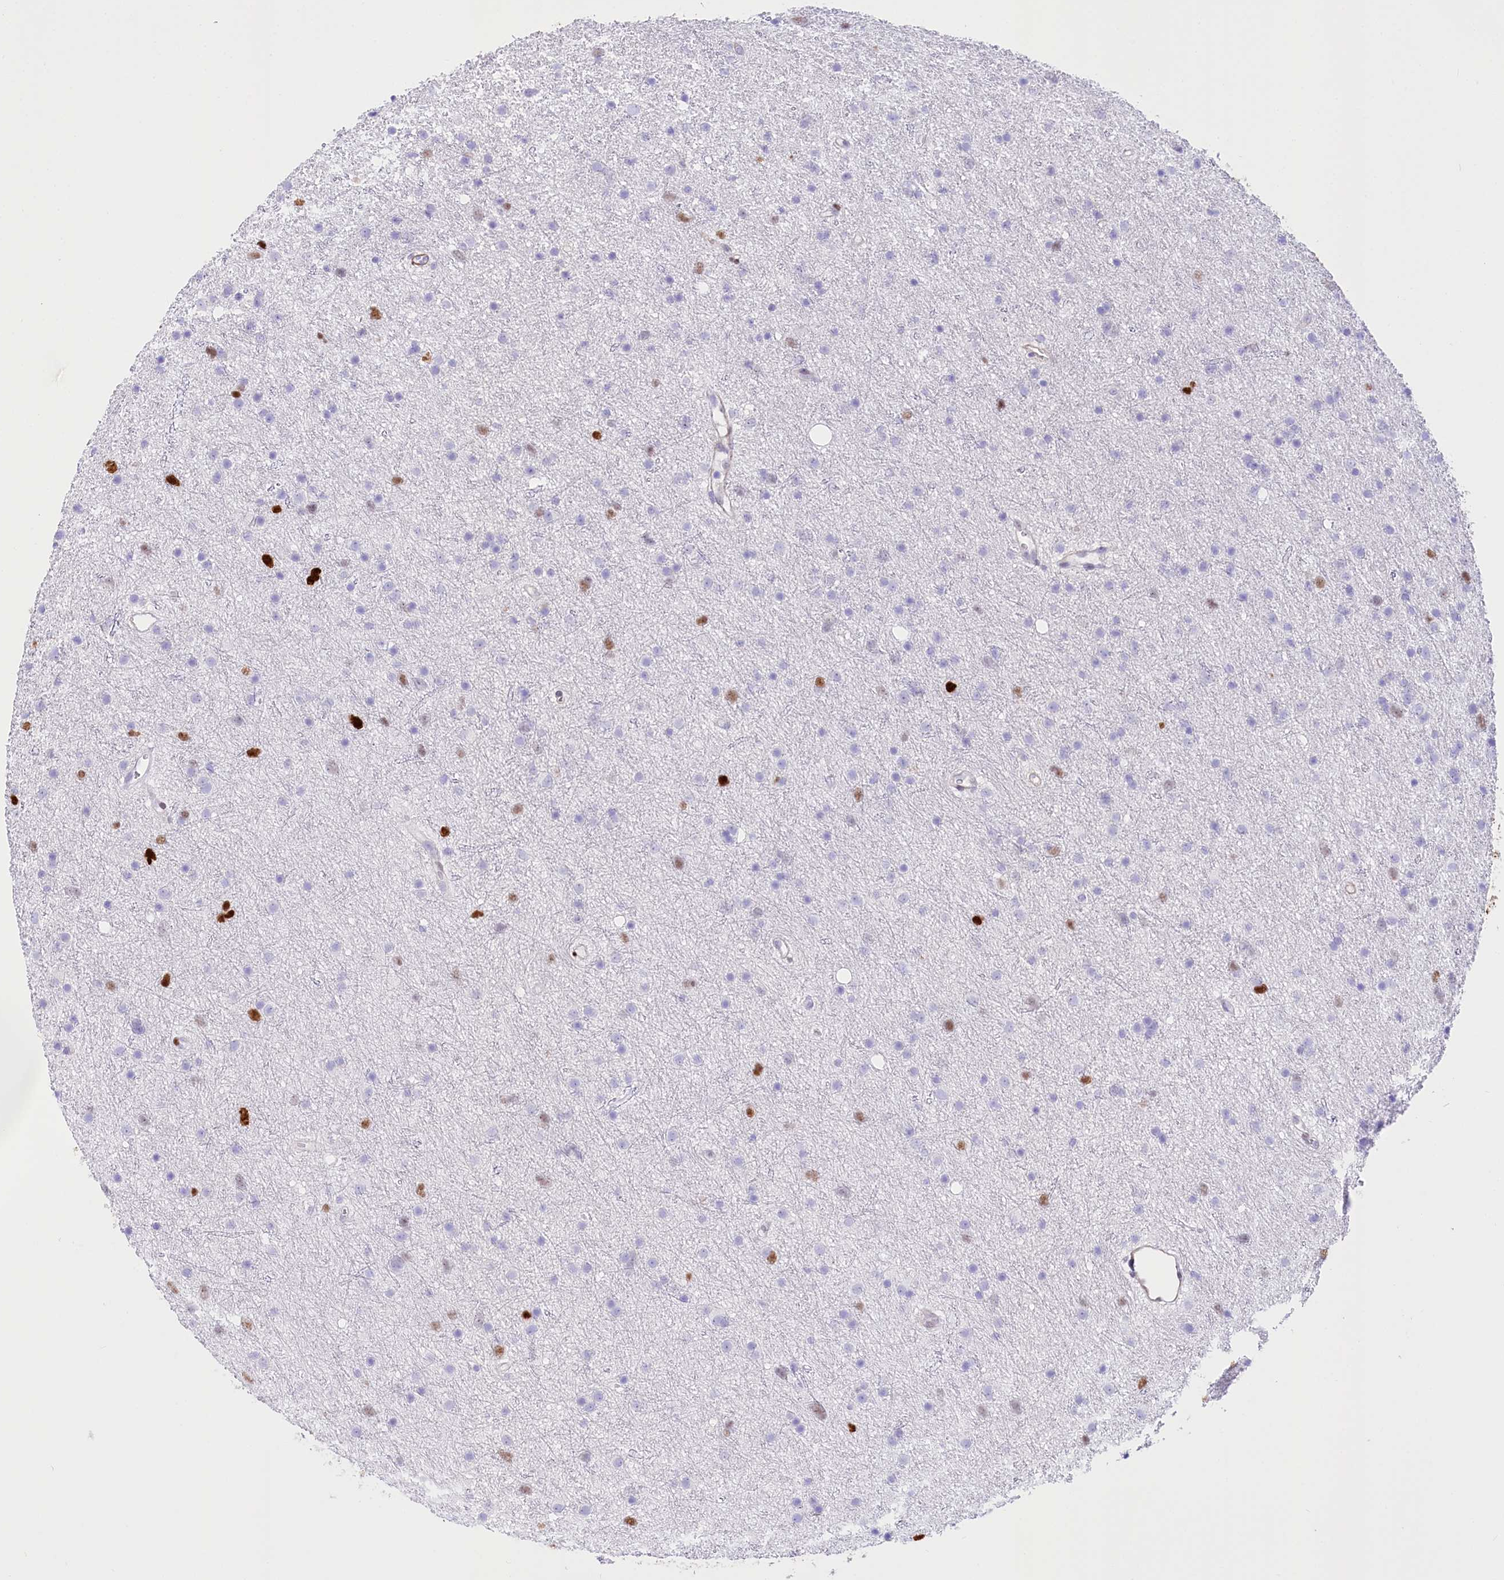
{"staining": {"intensity": "negative", "quantity": "none", "location": "none"}, "tissue": "glioma", "cell_type": "Tumor cells", "image_type": "cancer", "snomed": [{"axis": "morphology", "description": "Glioma, malignant, Low grade"}, {"axis": "topography", "description": "Cerebral cortex"}], "caption": "Photomicrograph shows no significant protein positivity in tumor cells of low-grade glioma (malignant).", "gene": "PTMS", "patient": {"sex": "female", "age": 39}}